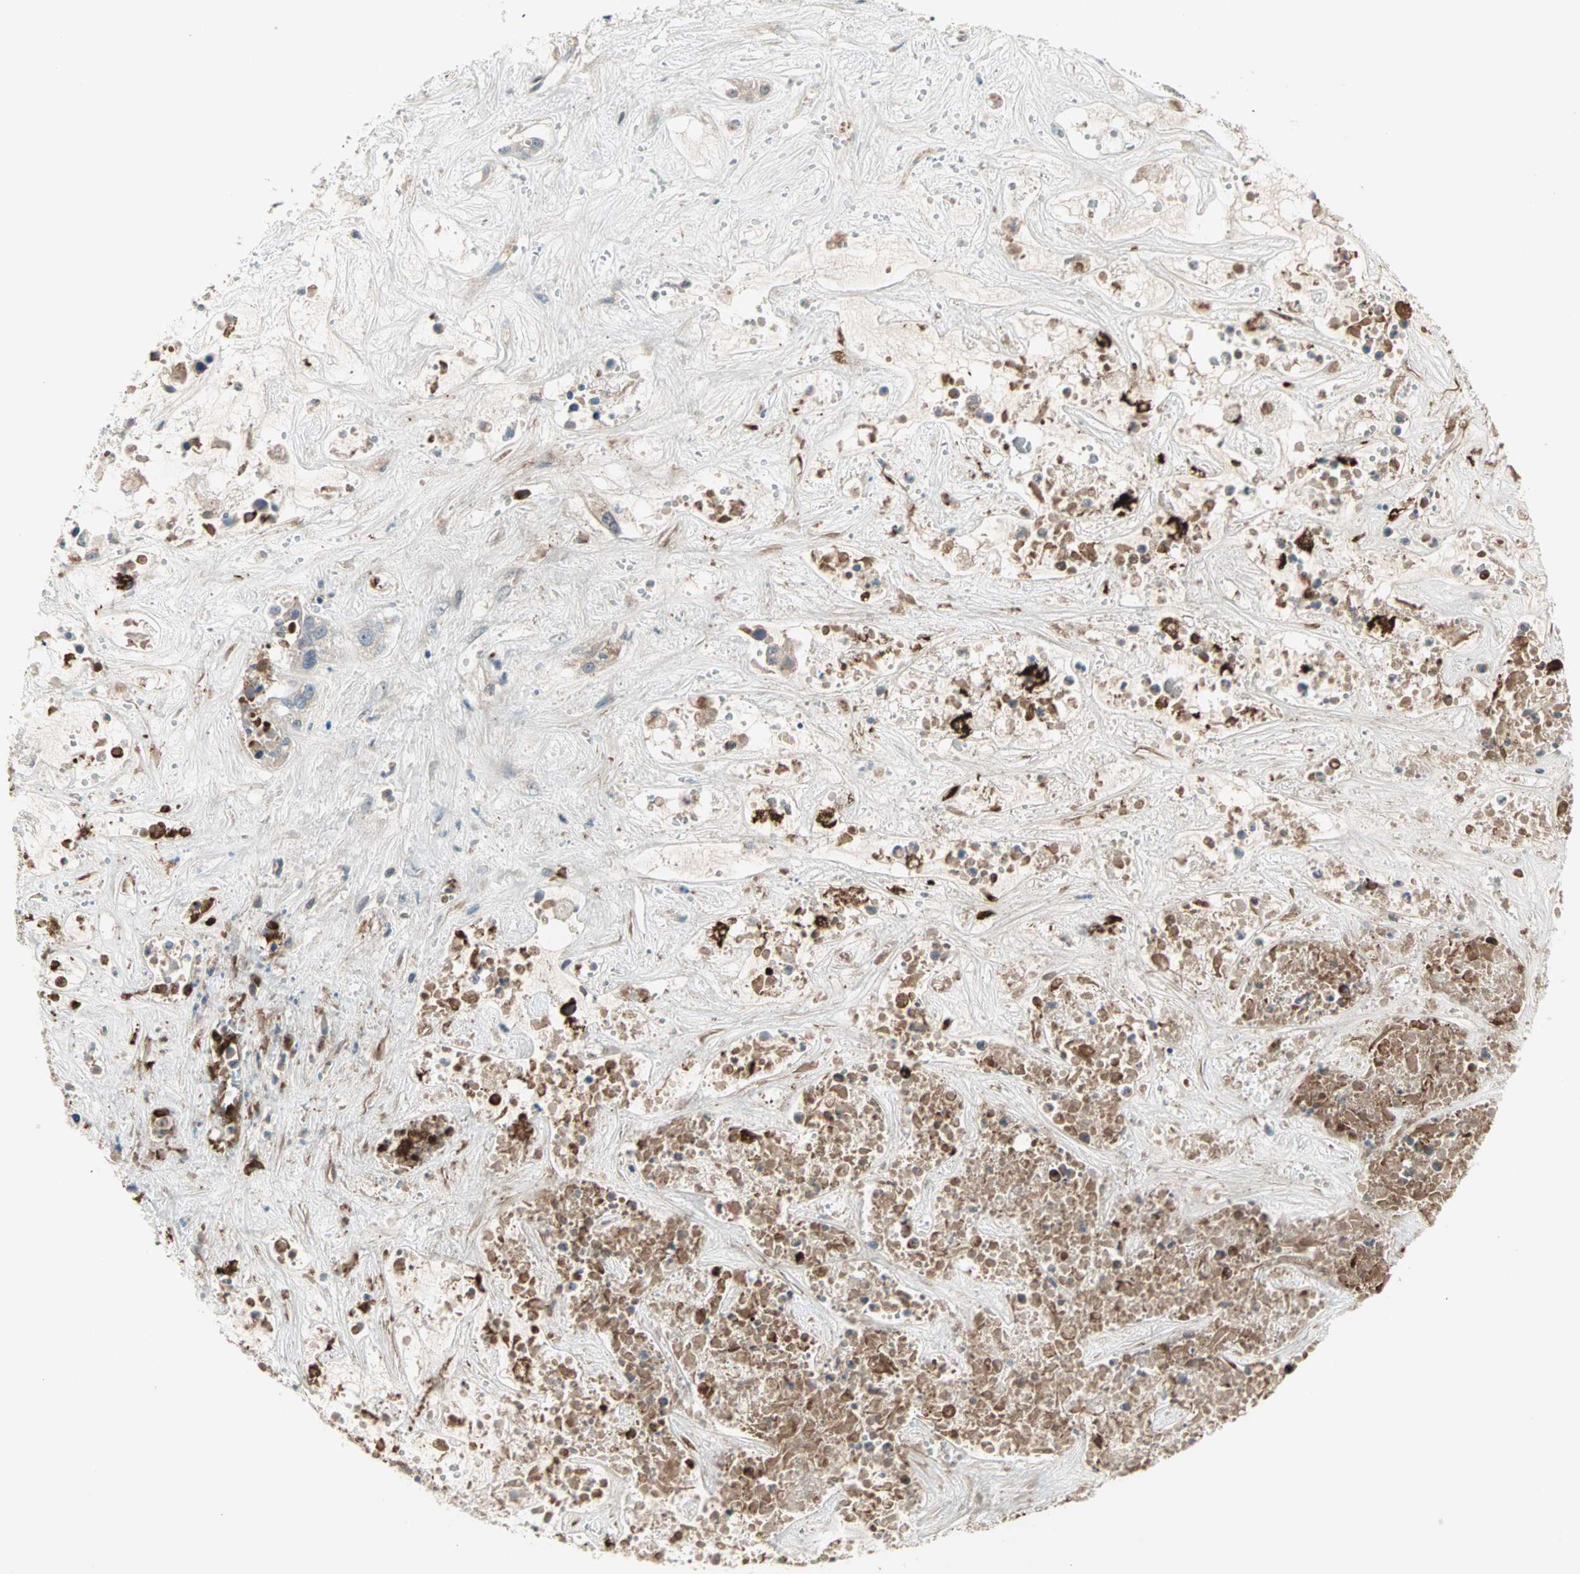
{"staining": {"intensity": "weak", "quantity": ">75%", "location": "cytoplasmic/membranous"}, "tissue": "liver cancer", "cell_type": "Tumor cells", "image_type": "cancer", "snomed": [{"axis": "morphology", "description": "Cholangiocarcinoma"}, {"axis": "topography", "description": "Liver"}], "caption": "Immunohistochemical staining of cholangiocarcinoma (liver) demonstrates weak cytoplasmic/membranous protein staining in about >75% of tumor cells.", "gene": "PROS1", "patient": {"sex": "female", "age": 65}}